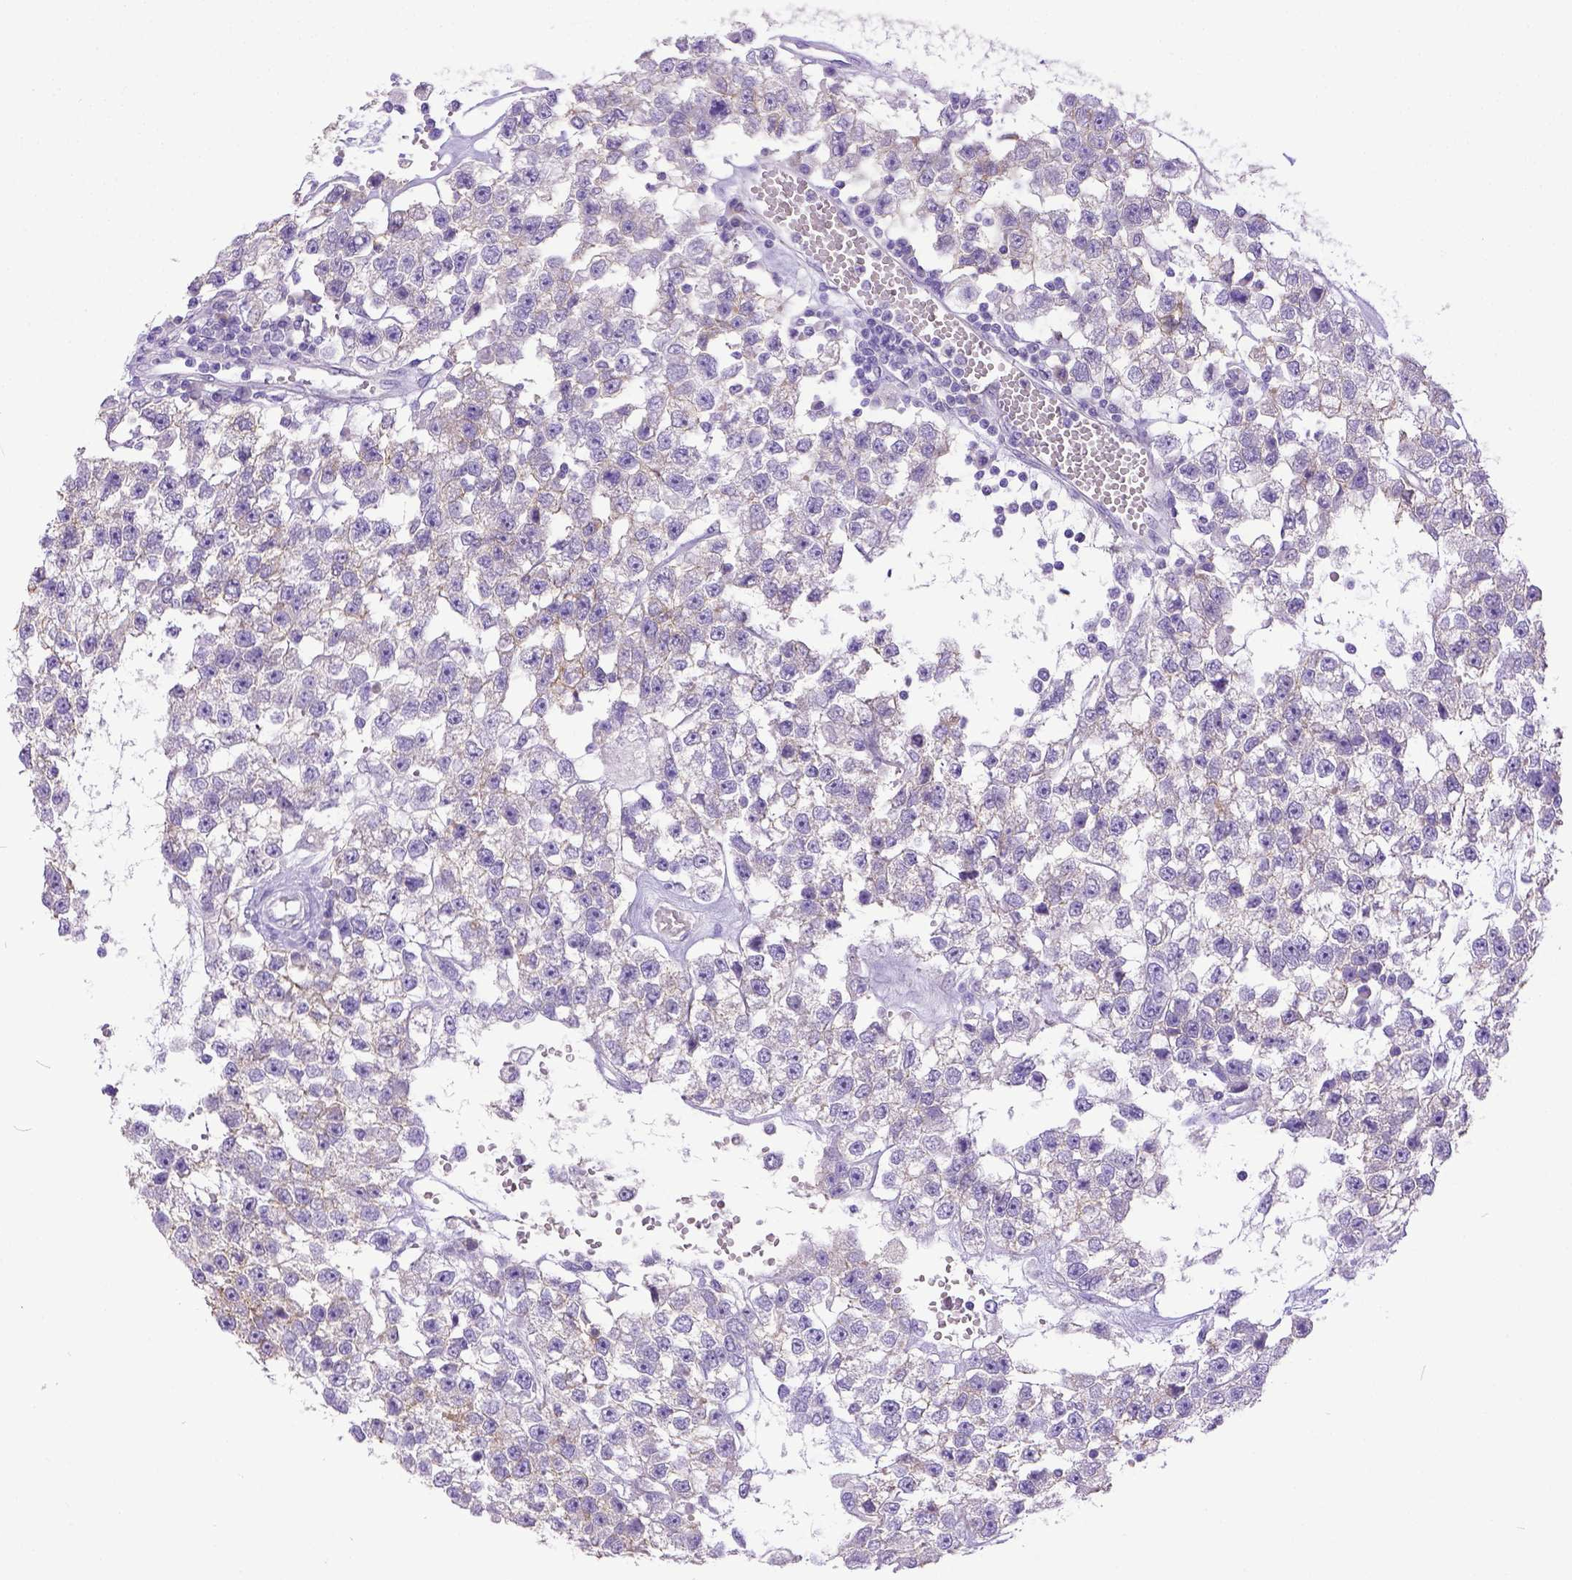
{"staining": {"intensity": "weak", "quantity": "<25%", "location": "cytoplasmic/membranous"}, "tissue": "testis cancer", "cell_type": "Tumor cells", "image_type": "cancer", "snomed": [{"axis": "morphology", "description": "Seminoma, NOS"}, {"axis": "topography", "description": "Testis"}], "caption": "Human testis seminoma stained for a protein using immunohistochemistry reveals no expression in tumor cells.", "gene": "KIT", "patient": {"sex": "male", "age": 34}}